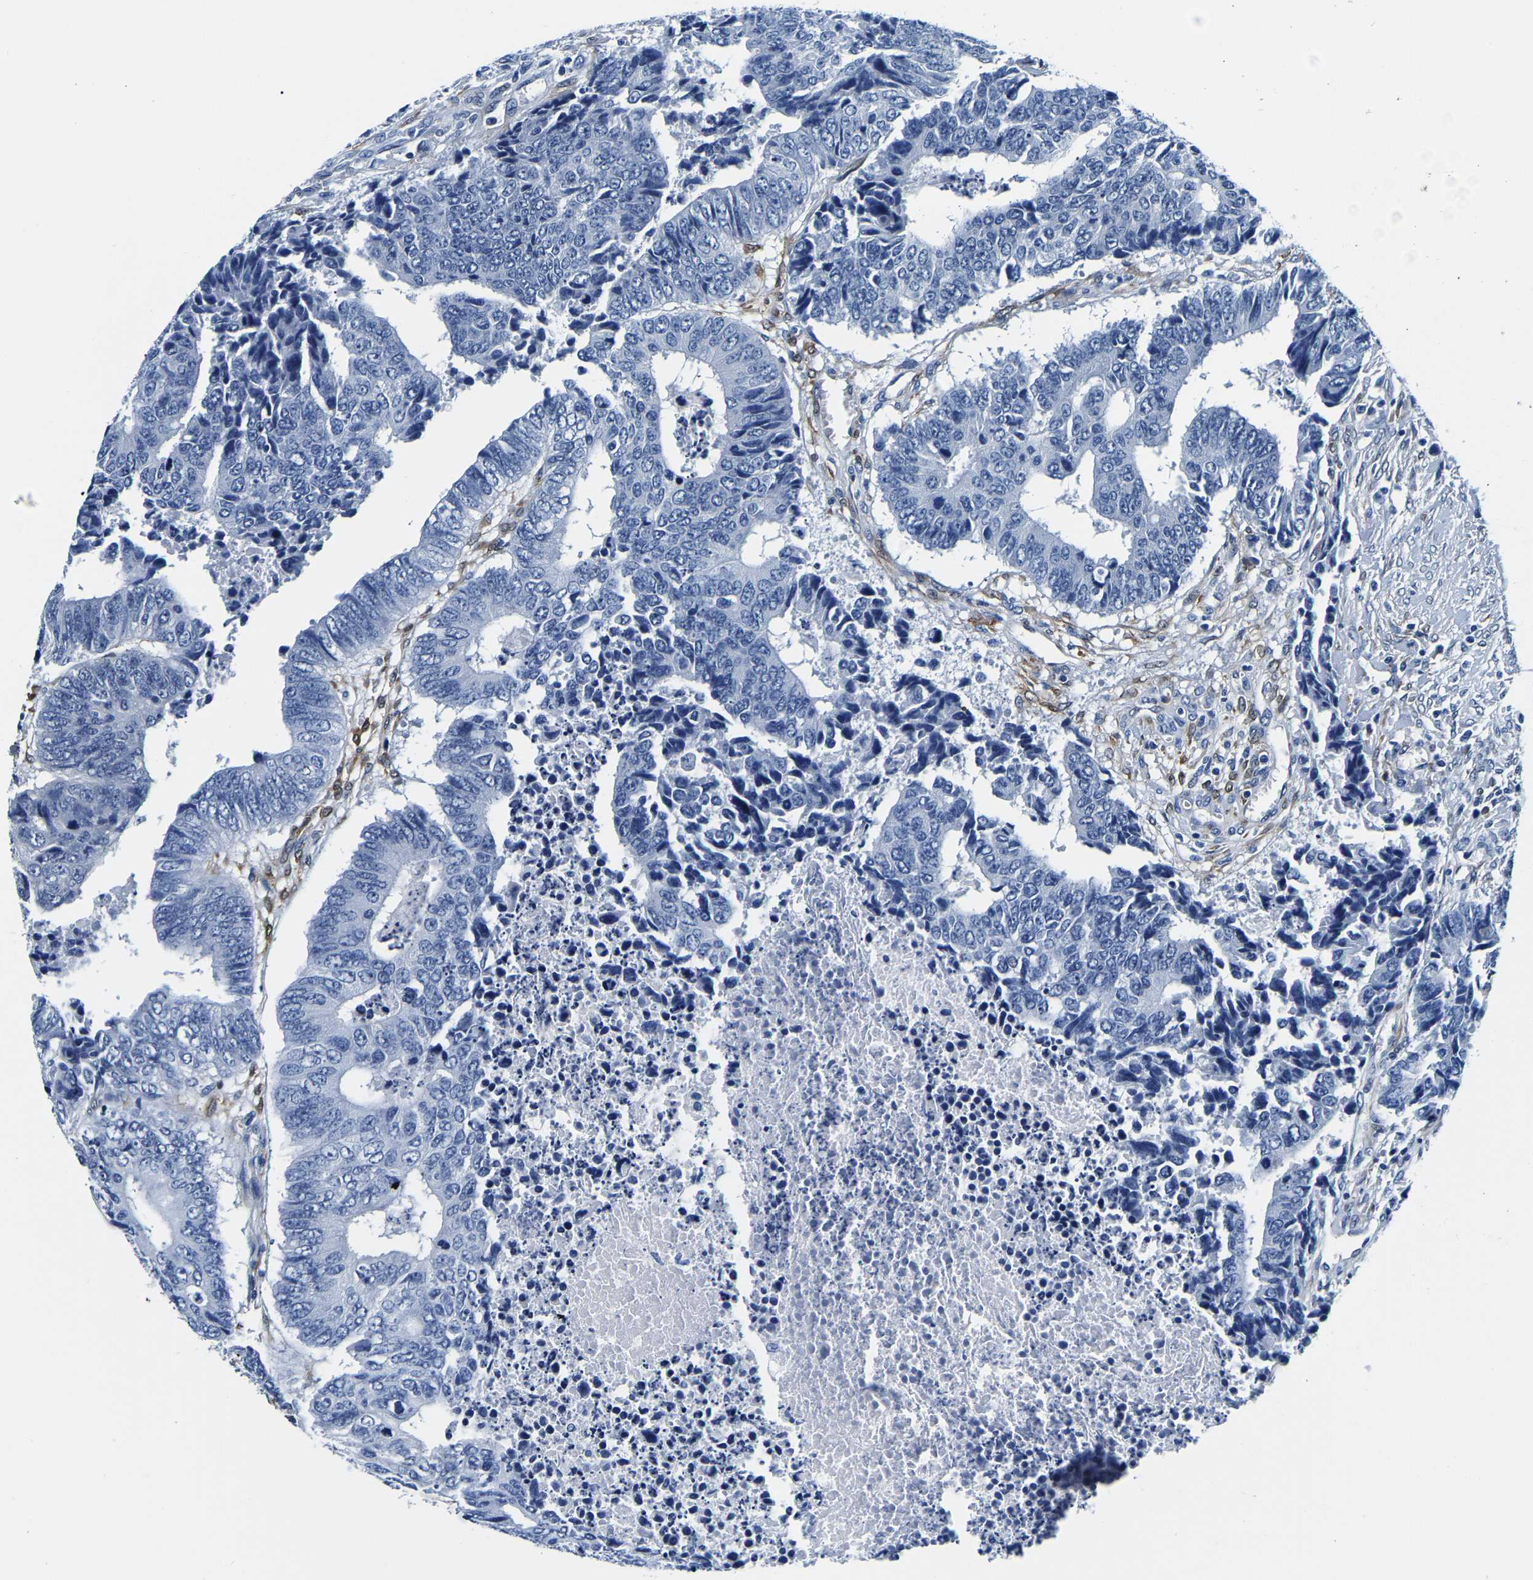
{"staining": {"intensity": "negative", "quantity": "none", "location": "none"}, "tissue": "colorectal cancer", "cell_type": "Tumor cells", "image_type": "cancer", "snomed": [{"axis": "morphology", "description": "Adenocarcinoma, NOS"}, {"axis": "topography", "description": "Rectum"}], "caption": "IHC of colorectal cancer (adenocarcinoma) exhibits no positivity in tumor cells.", "gene": "S100A13", "patient": {"sex": "male", "age": 84}}